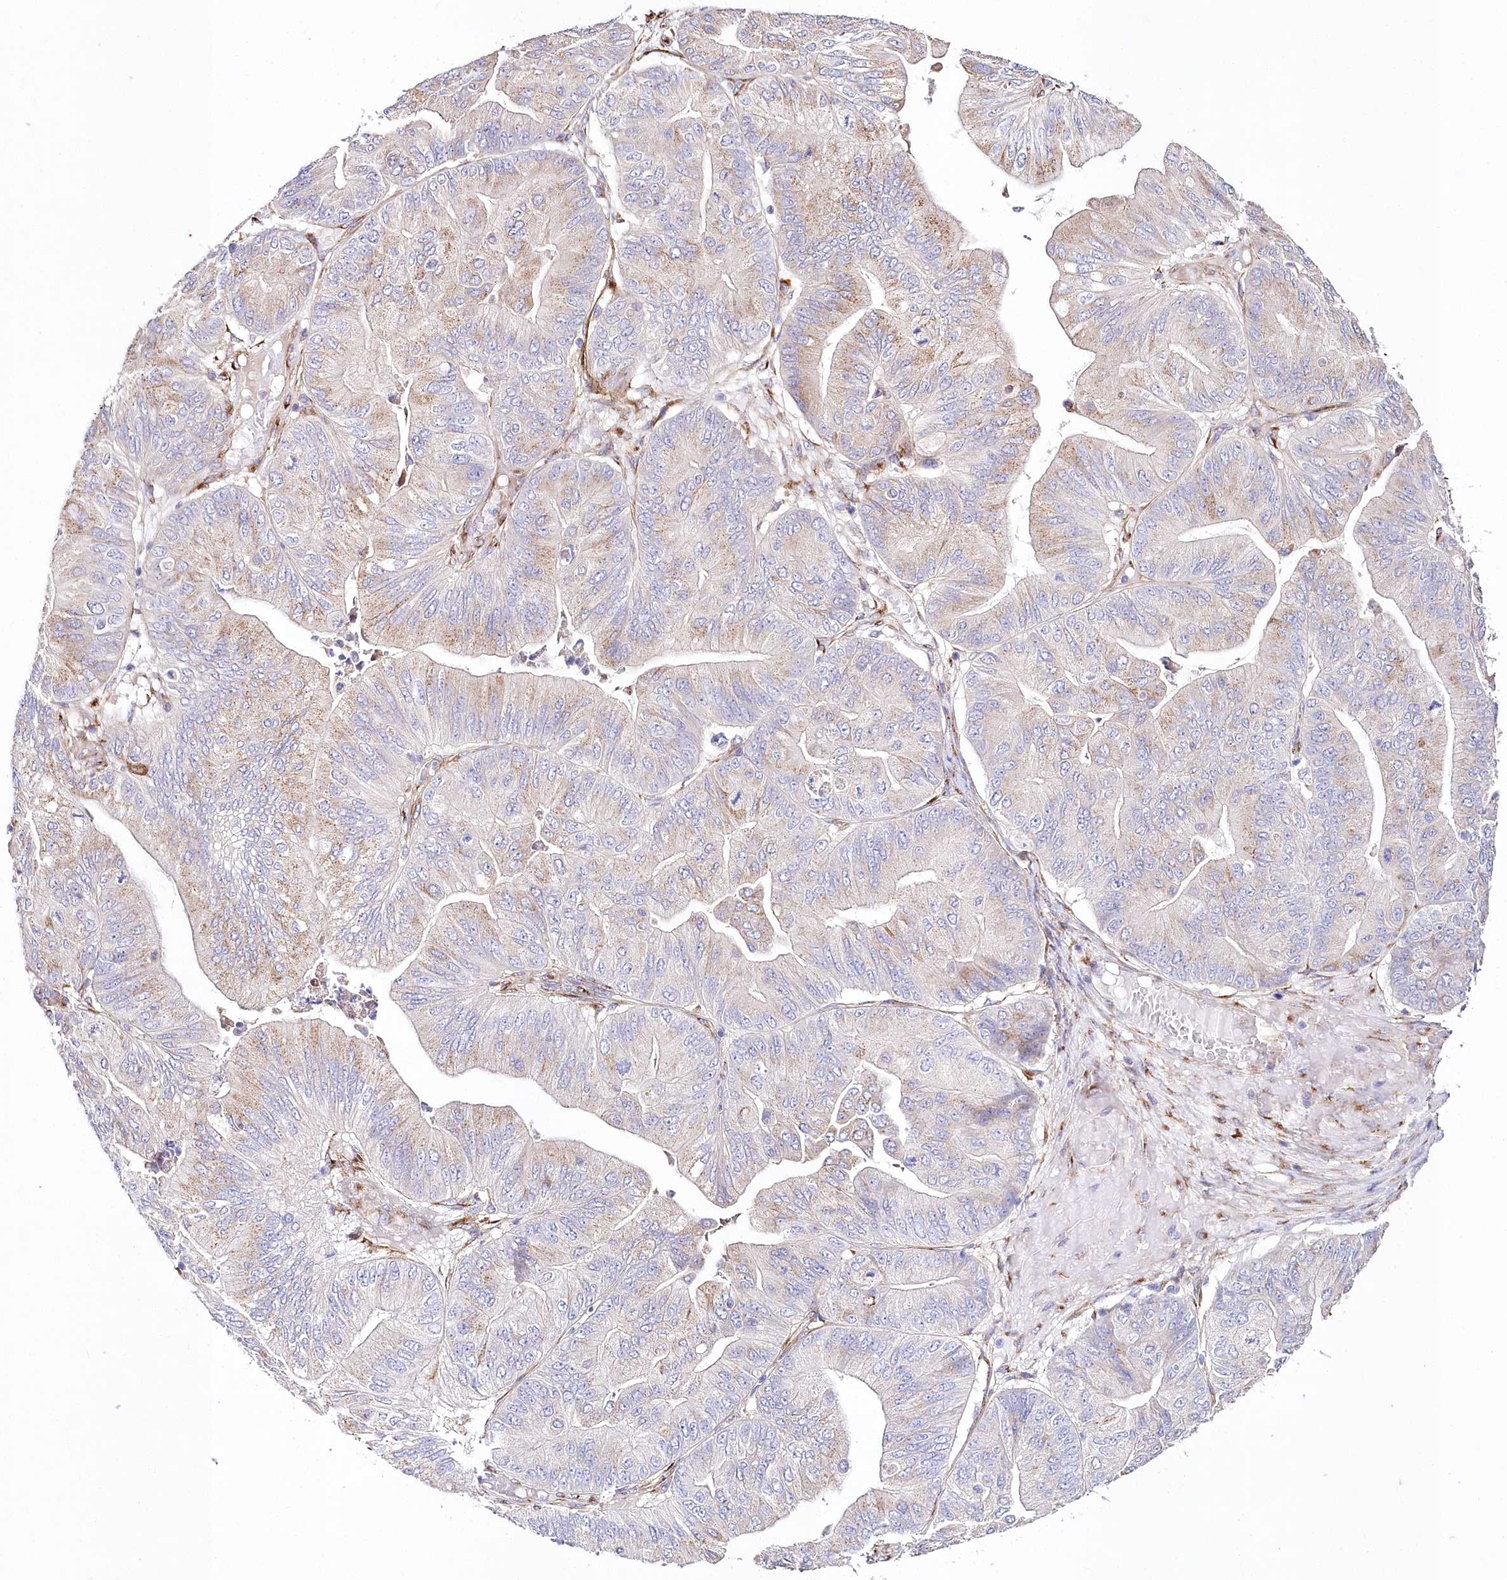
{"staining": {"intensity": "strong", "quantity": "<25%", "location": "cytoplasmic/membranous"}, "tissue": "ovarian cancer", "cell_type": "Tumor cells", "image_type": "cancer", "snomed": [{"axis": "morphology", "description": "Cystadenocarcinoma, mucinous, NOS"}, {"axis": "topography", "description": "Ovary"}], "caption": "A high-resolution micrograph shows immunohistochemistry staining of mucinous cystadenocarcinoma (ovarian), which demonstrates strong cytoplasmic/membranous positivity in about <25% of tumor cells.", "gene": "ABRAXAS2", "patient": {"sex": "female", "age": 61}}